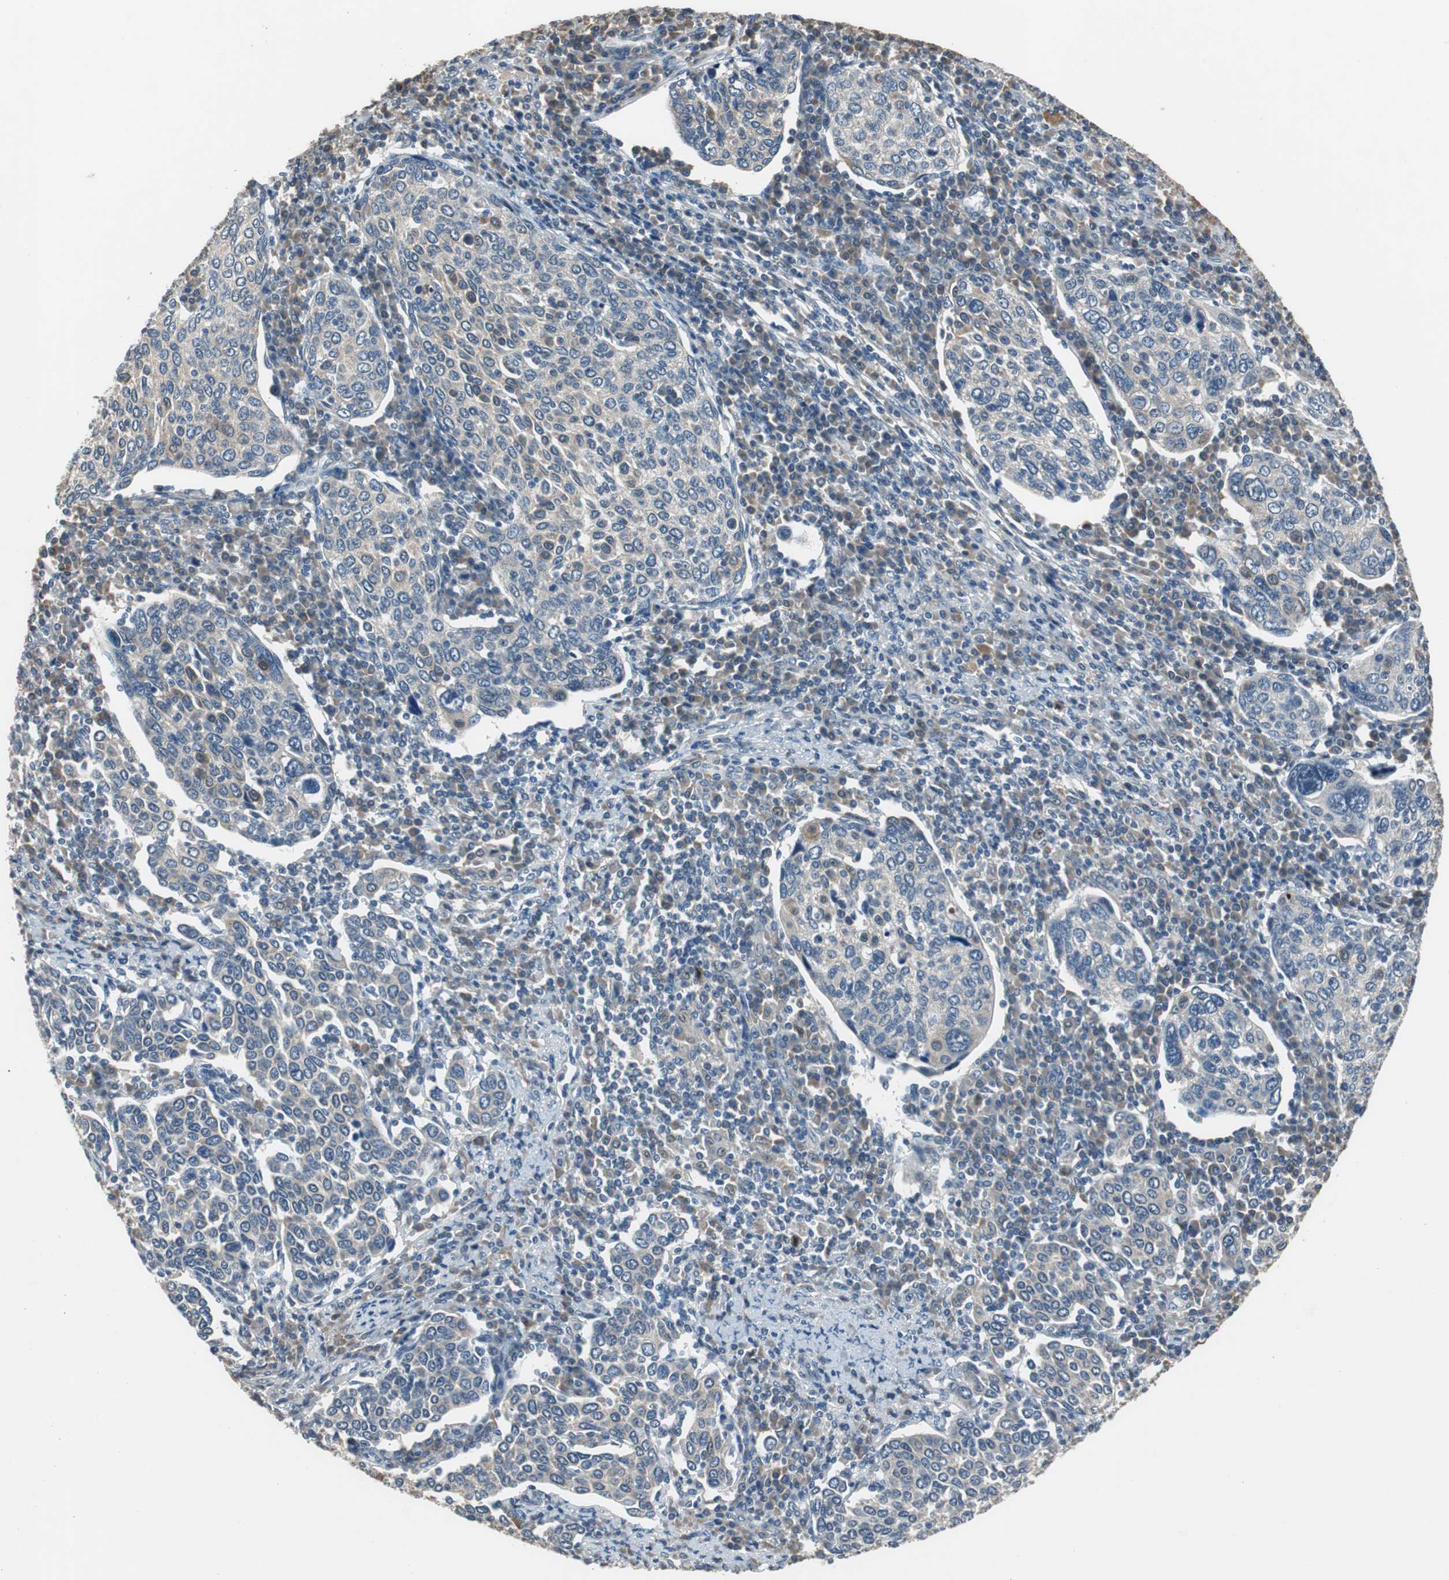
{"staining": {"intensity": "weak", "quantity": "<25%", "location": "cytoplasmic/membranous"}, "tissue": "cervical cancer", "cell_type": "Tumor cells", "image_type": "cancer", "snomed": [{"axis": "morphology", "description": "Squamous cell carcinoma, NOS"}, {"axis": "topography", "description": "Cervix"}], "caption": "This is an immunohistochemistry (IHC) photomicrograph of human cervical squamous cell carcinoma. There is no staining in tumor cells.", "gene": "PI4KB", "patient": {"sex": "female", "age": 40}}